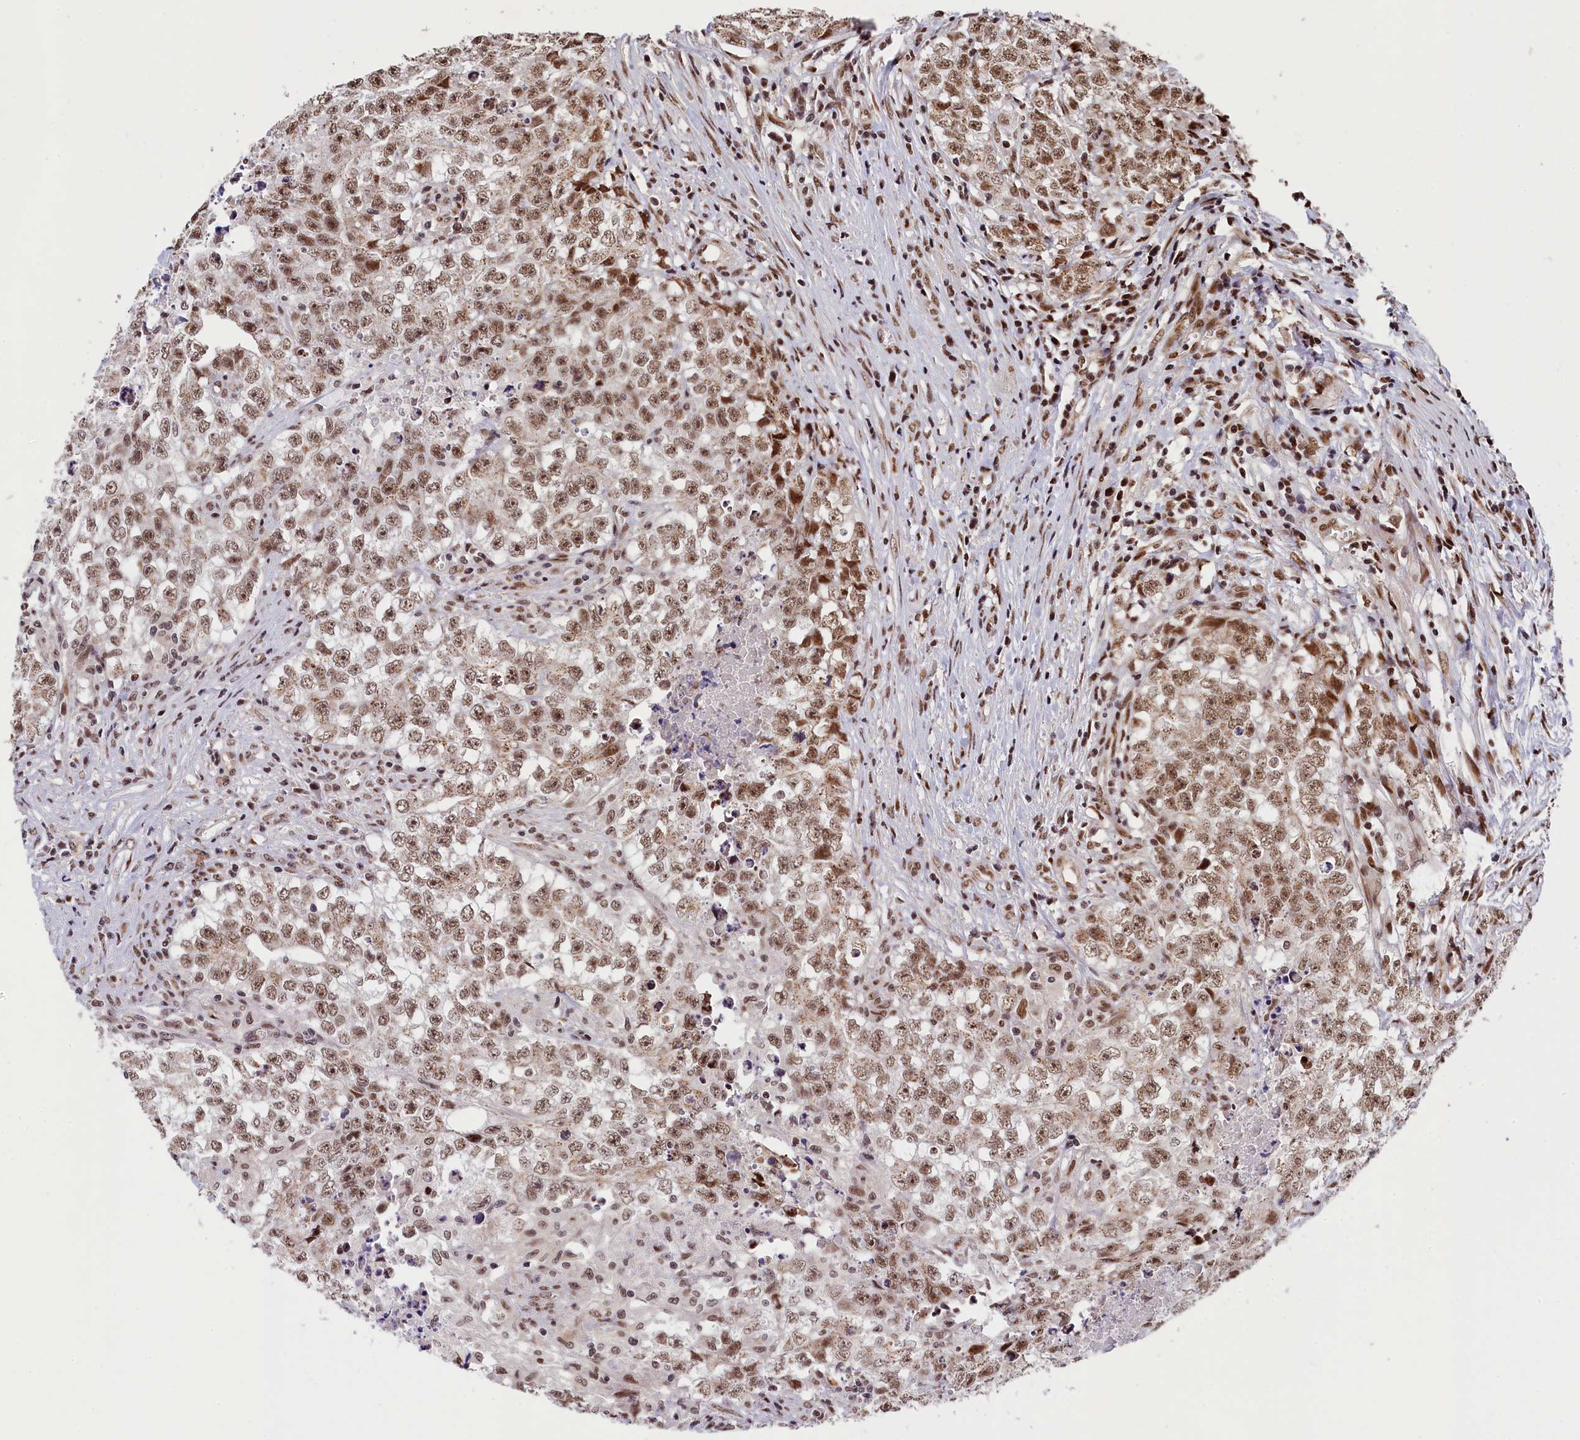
{"staining": {"intensity": "moderate", "quantity": ">75%", "location": "nuclear"}, "tissue": "testis cancer", "cell_type": "Tumor cells", "image_type": "cancer", "snomed": [{"axis": "morphology", "description": "Seminoma, NOS"}, {"axis": "morphology", "description": "Carcinoma, Embryonal, NOS"}, {"axis": "topography", "description": "Testis"}], "caption": "About >75% of tumor cells in human testis cancer (embryonal carcinoma) demonstrate moderate nuclear protein expression as visualized by brown immunohistochemical staining.", "gene": "ADIG", "patient": {"sex": "male", "age": 43}}